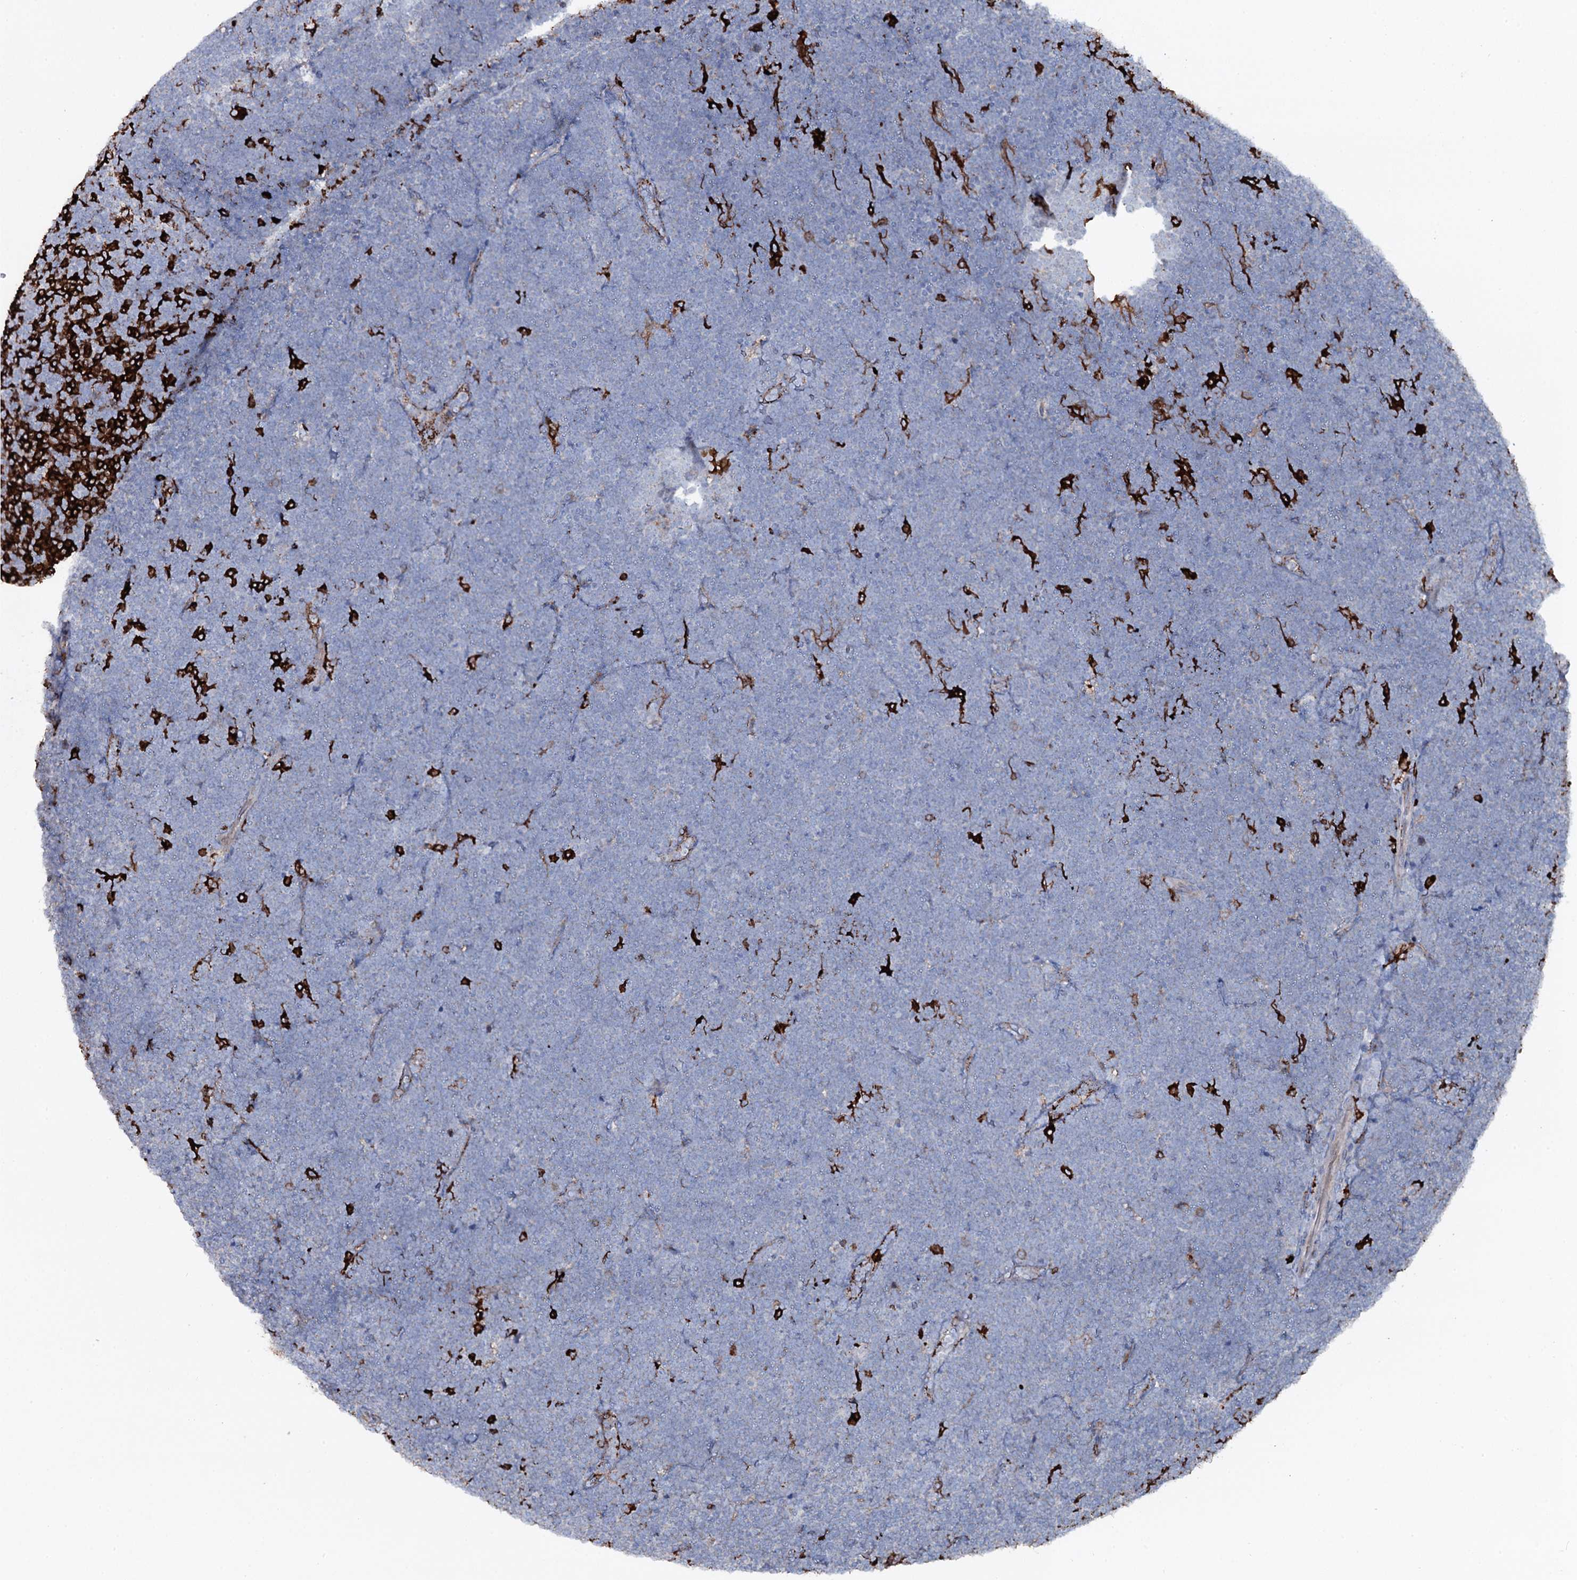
{"staining": {"intensity": "negative", "quantity": "none", "location": "none"}, "tissue": "lymphoma", "cell_type": "Tumor cells", "image_type": "cancer", "snomed": [{"axis": "morphology", "description": "Malignant lymphoma, non-Hodgkin's type, High grade"}, {"axis": "topography", "description": "Lymph node"}], "caption": "Immunohistochemistry micrograph of neoplastic tissue: human lymphoma stained with DAB demonstrates no significant protein positivity in tumor cells.", "gene": "OSBPL2", "patient": {"sex": "male", "age": 13}}